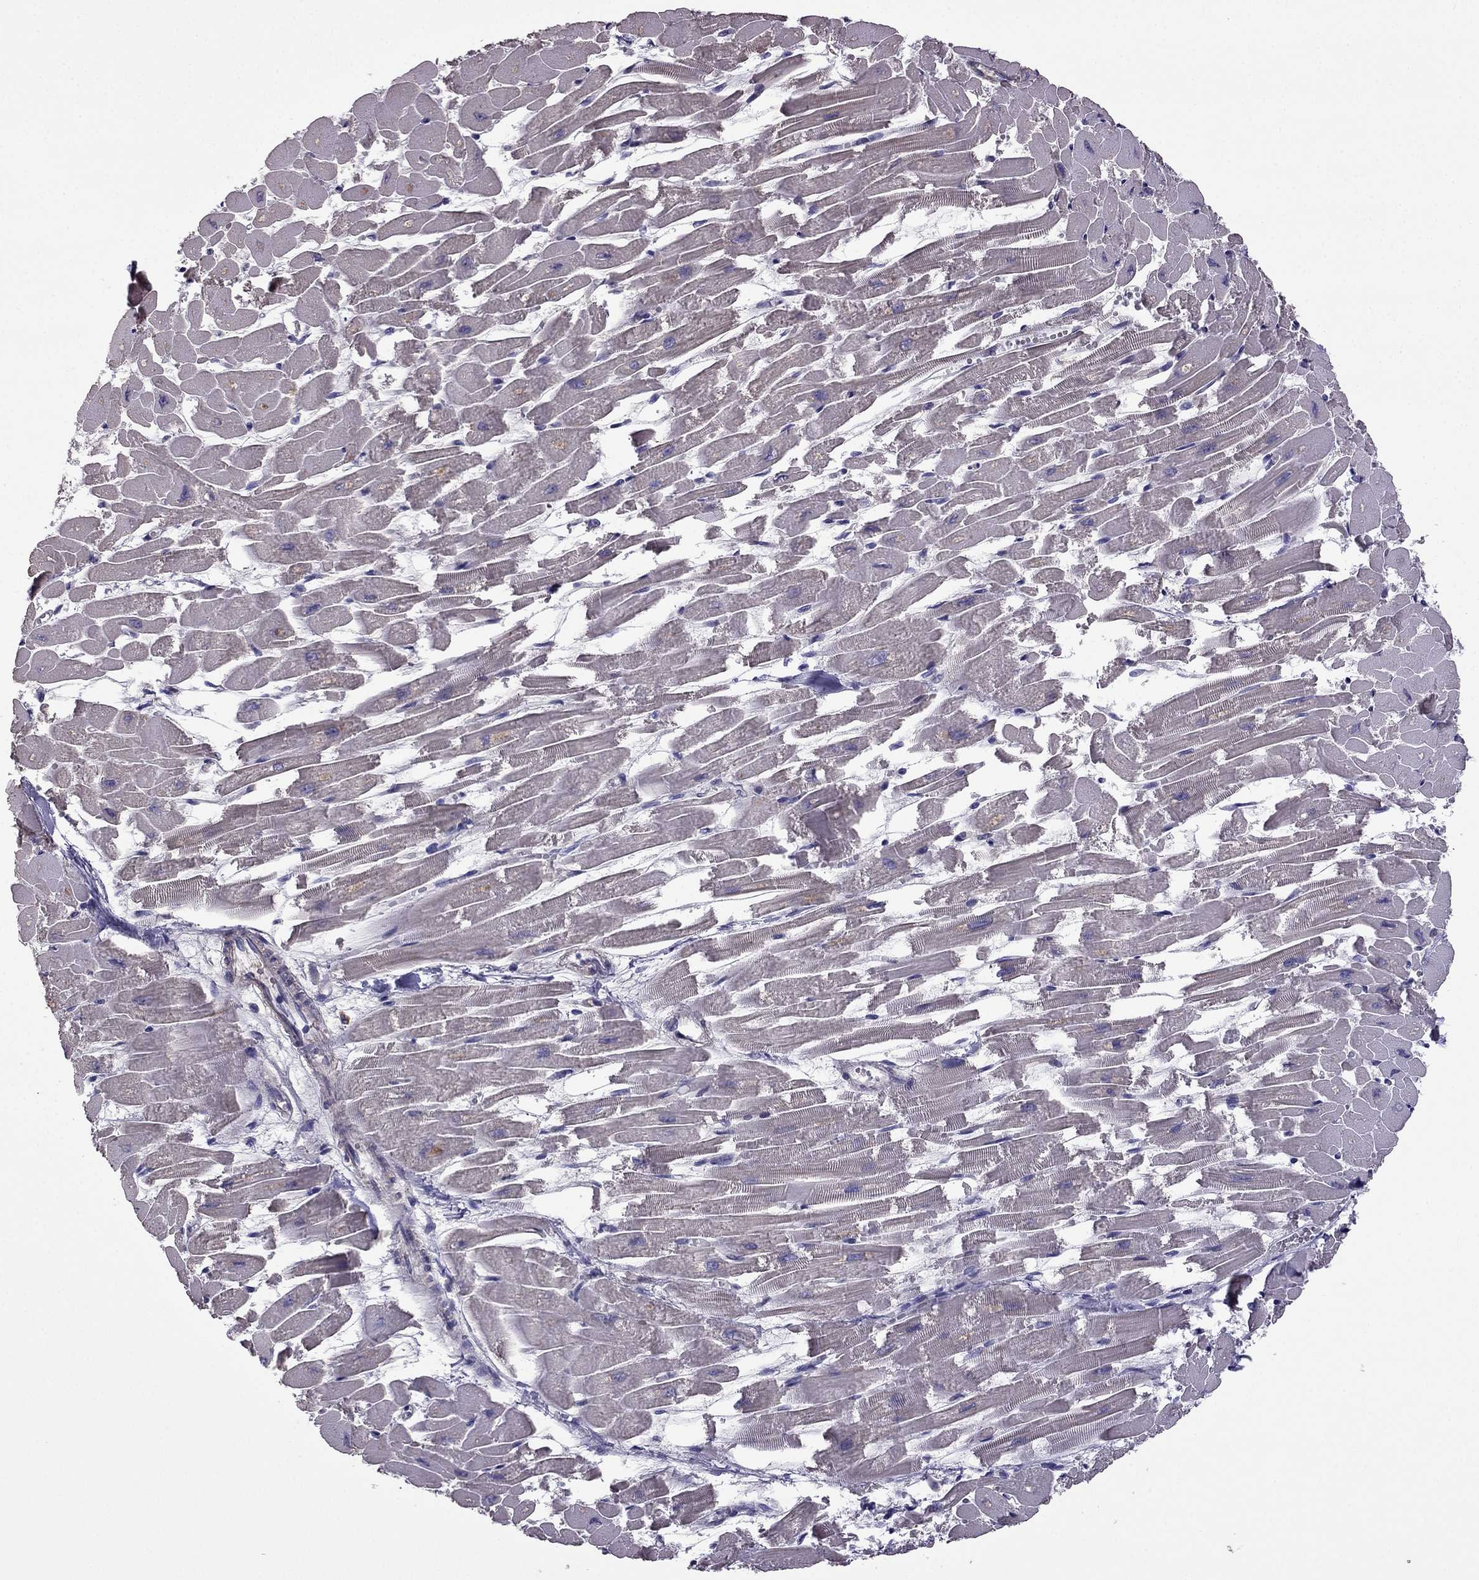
{"staining": {"intensity": "negative", "quantity": "none", "location": "none"}, "tissue": "heart muscle", "cell_type": "Cardiomyocytes", "image_type": "normal", "snomed": [{"axis": "morphology", "description": "Normal tissue, NOS"}, {"axis": "topography", "description": "Heart"}], "caption": "This is an immunohistochemistry (IHC) photomicrograph of normal human heart muscle. There is no positivity in cardiomyocytes.", "gene": "CDH9", "patient": {"sex": "female", "age": 52}}